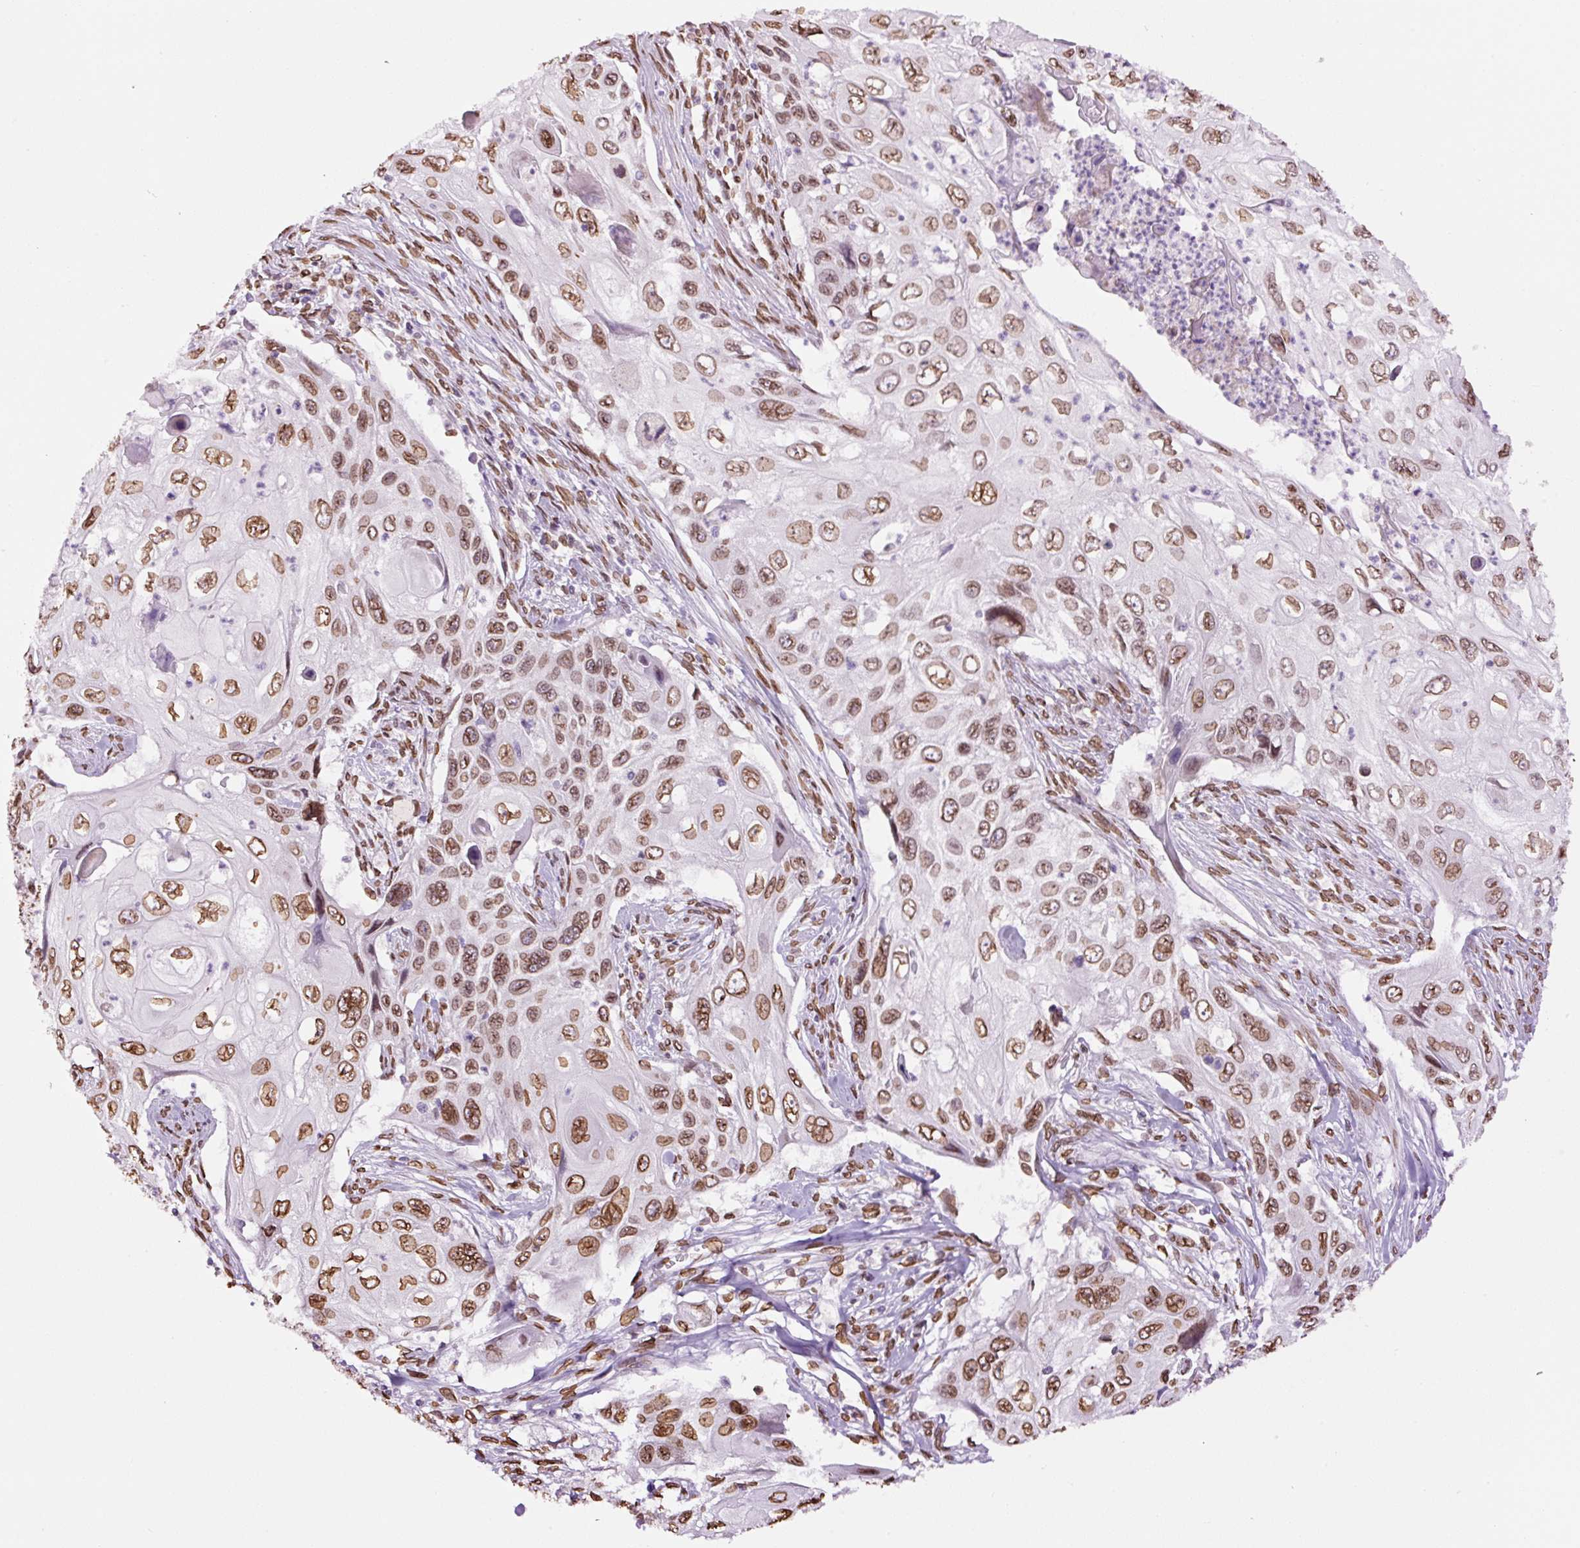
{"staining": {"intensity": "moderate", "quantity": ">75%", "location": "cytoplasmic/membranous,nuclear"}, "tissue": "cervical cancer", "cell_type": "Tumor cells", "image_type": "cancer", "snomed": [{"axis": "morphology", "description": "Squamous cell carcinoma, NOS"}, {"axis": "topography", "description": "Cervix"}], "caption": "Human cervical squamous cell carcinoma stained with a brown dye shows moderate cytoplasmic/membranous and nuclear positive positivity in about >75% of tumor cells.", "gene": "ZNF224", "patient": {"sex": "female", "age": 70}}